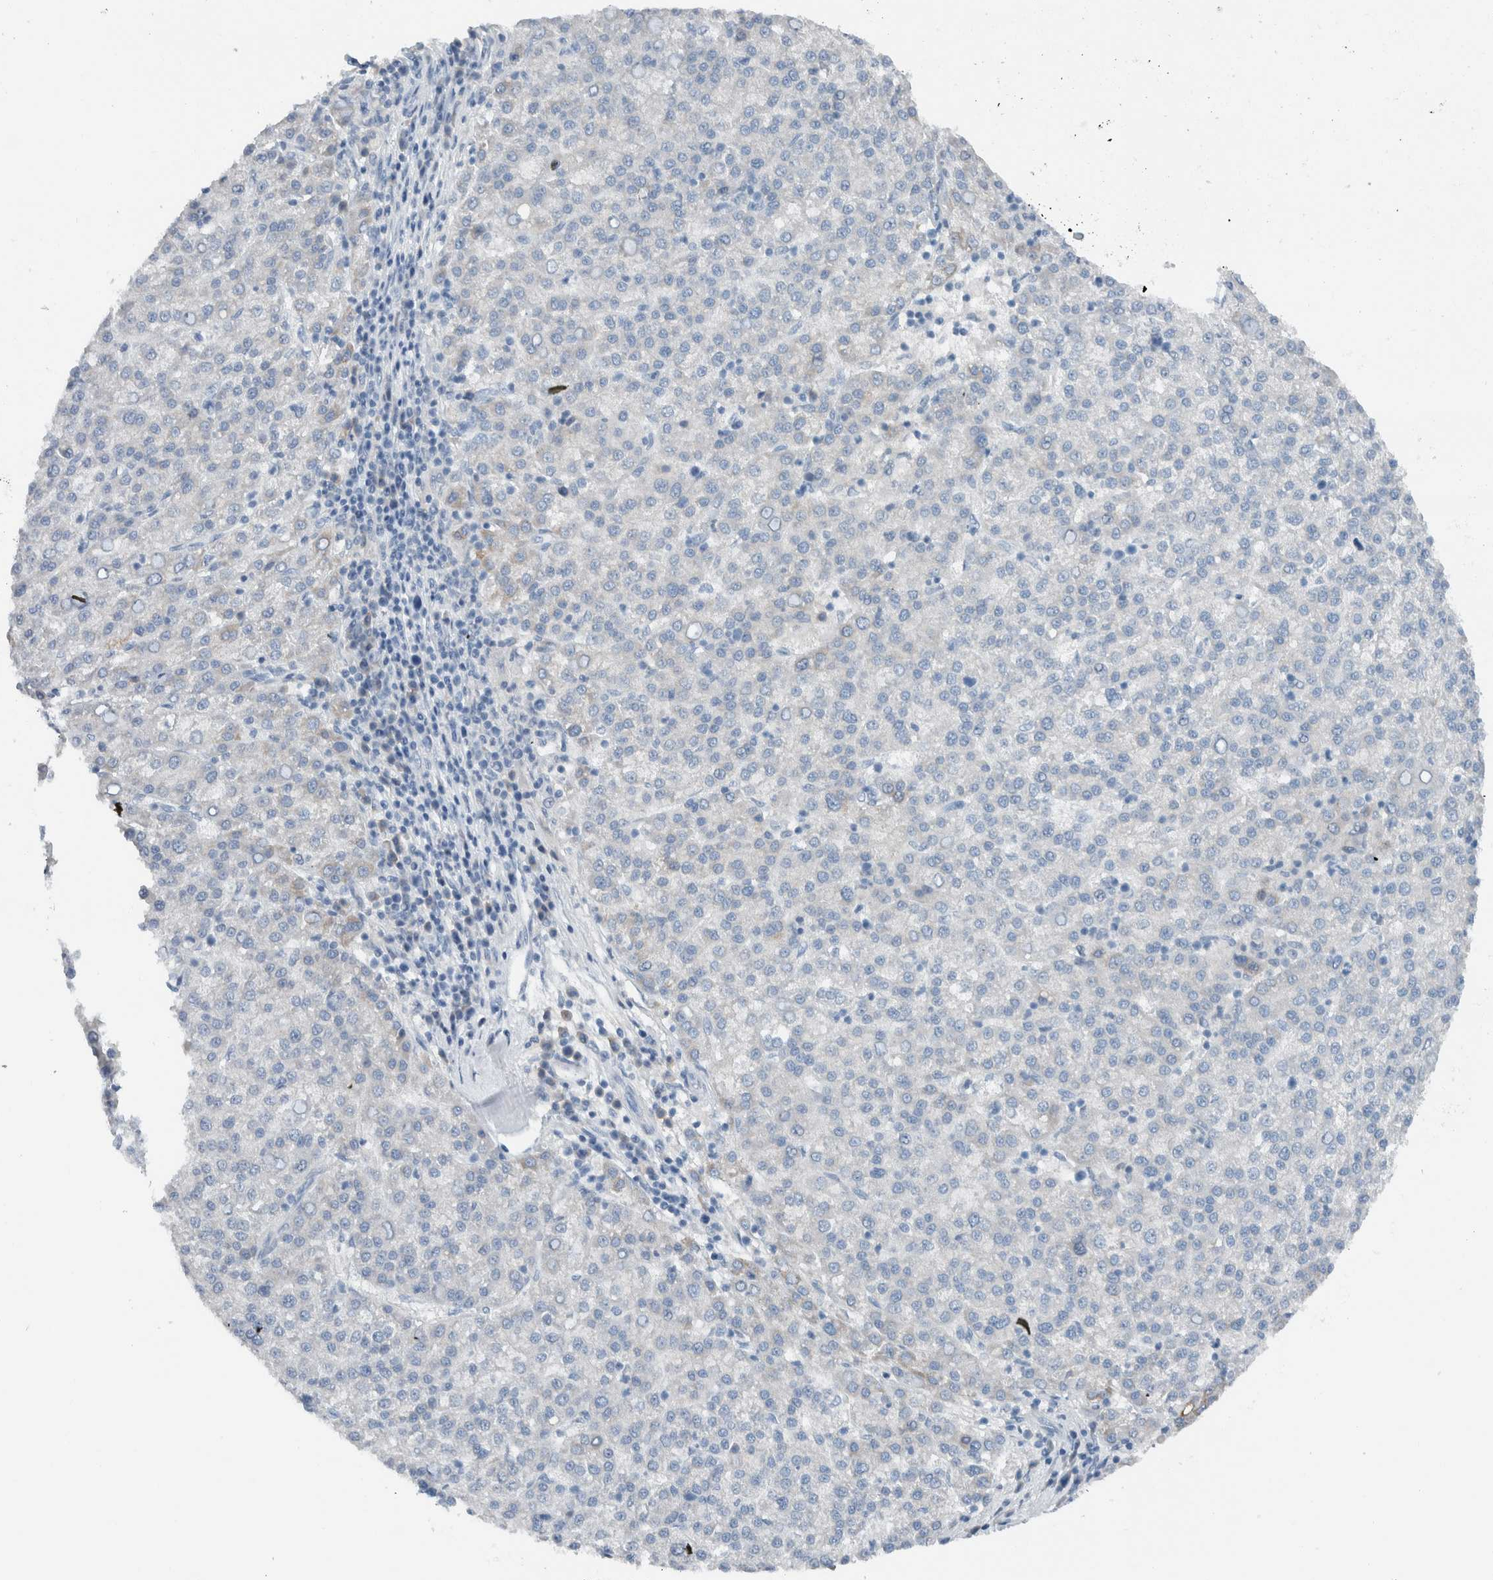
{"staining": {"intensity": "negative", "quantity": "none", "location": "none"}, "tissue": "liver cancer", "cell_type": "Tumor cells", "image_type": "cancer", "snomed": [{"axis": "morphology", "description": "Carcinoma, Hepatocellular, NOS"}, {"axis": "topography", "description": "Liver"}], "caption": "Human liver cancer stained for a protein using IHC exhibits no expression in tumor cells.", "gene": "DUOX1", "patient": {"sex": "female", "age": 58}}